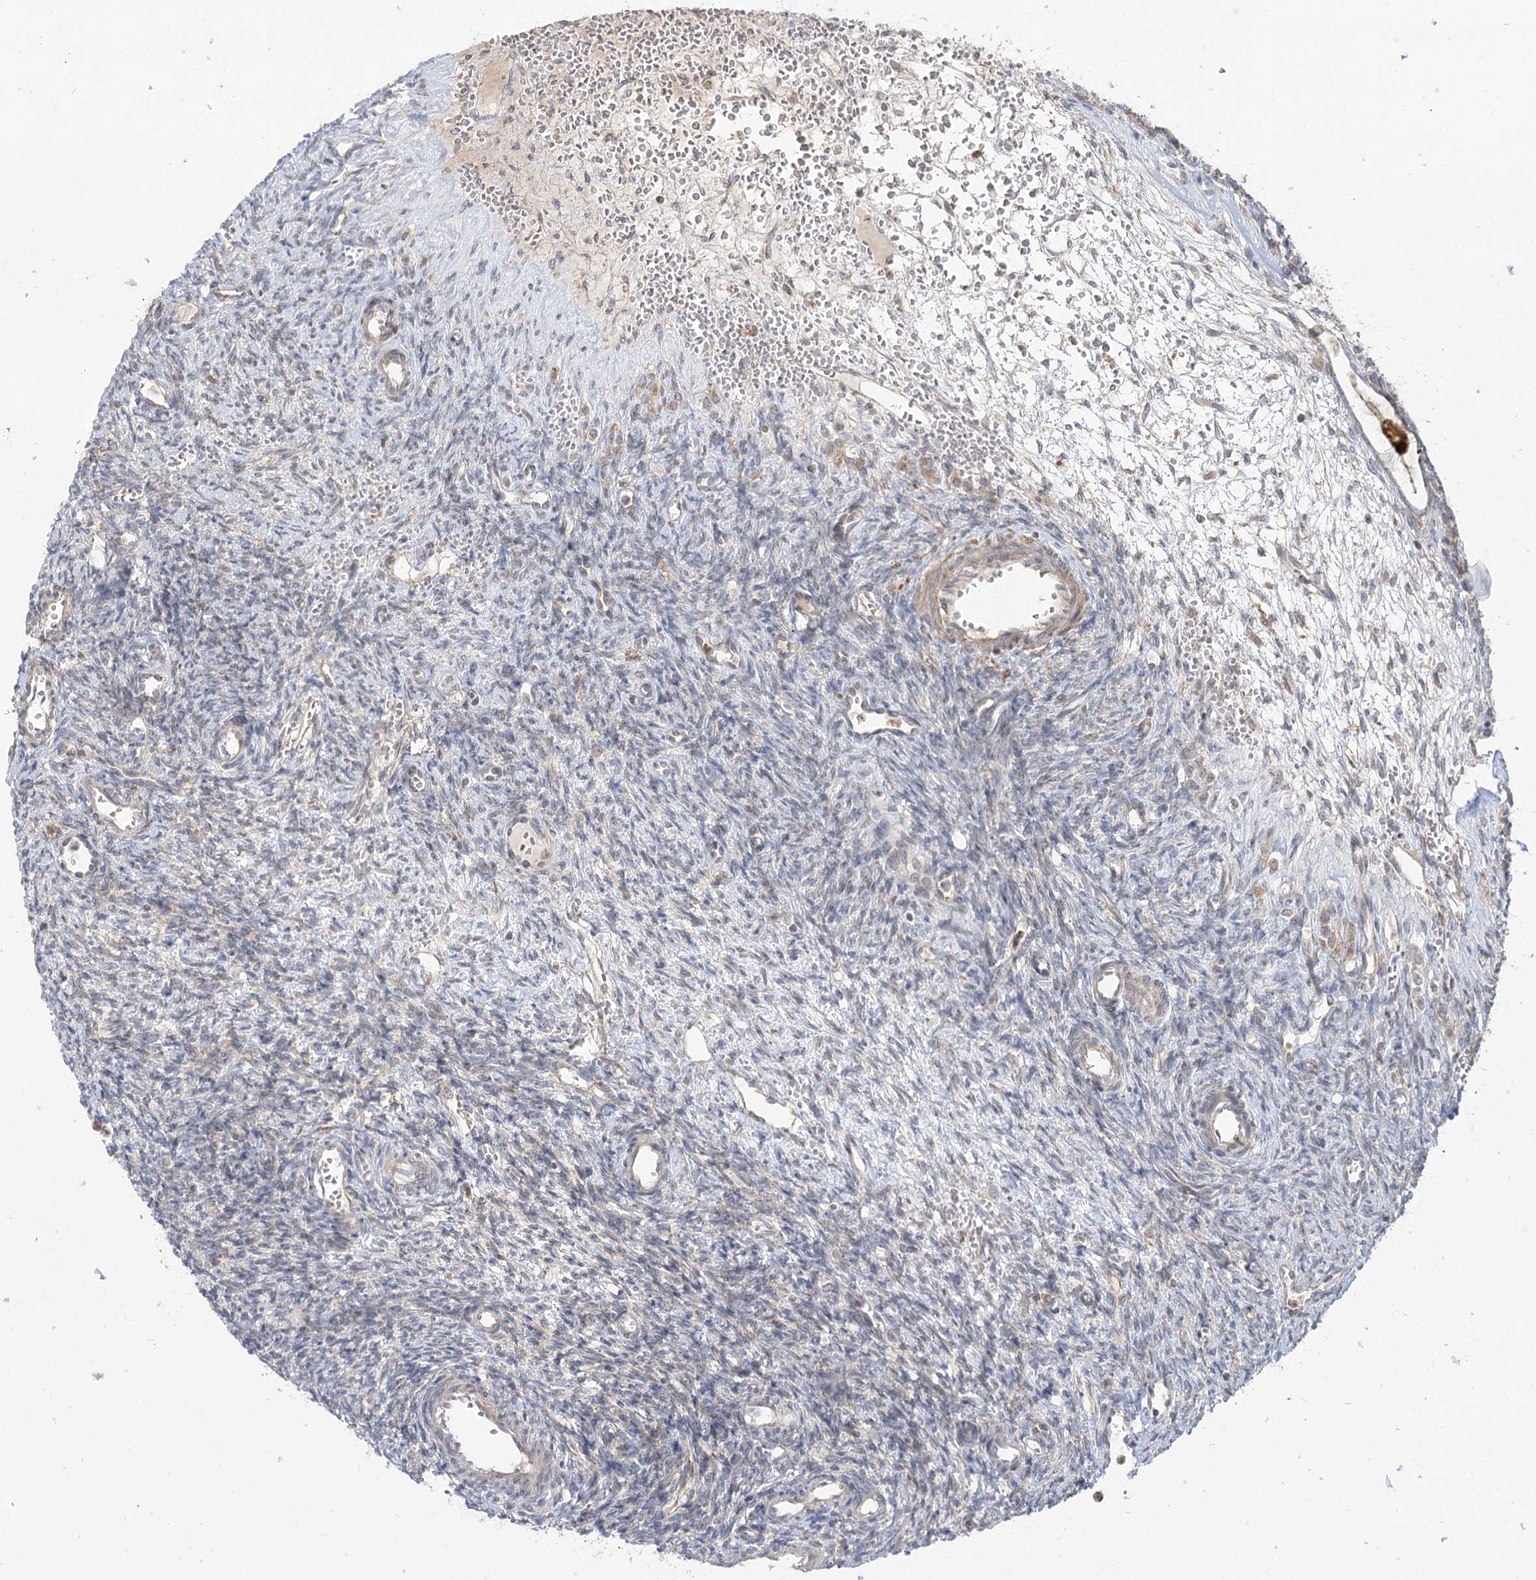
{"staining": {"intensity": "weak", "quantity": "25%-75%", "location": "cytoplasmic/membranous"}, "tissue": "ovary", "cell_type": "Ovarian stroma cells", "image_type": "normal", "snomed": [{"axis": "morphology", "description": "Normal tissue, NOS"}, {"axis": "topography", "description": "Ovary"}], "caption": "Immunohistochemical staining of unremarkable ovary reveals 25%-75% levels of weak cytoplasmic/membranous protein positivity in about 25%-75% of ovarian stroma cells.", "gene": "MTMR3", "patient": {"sex": "female", "age": 39}}